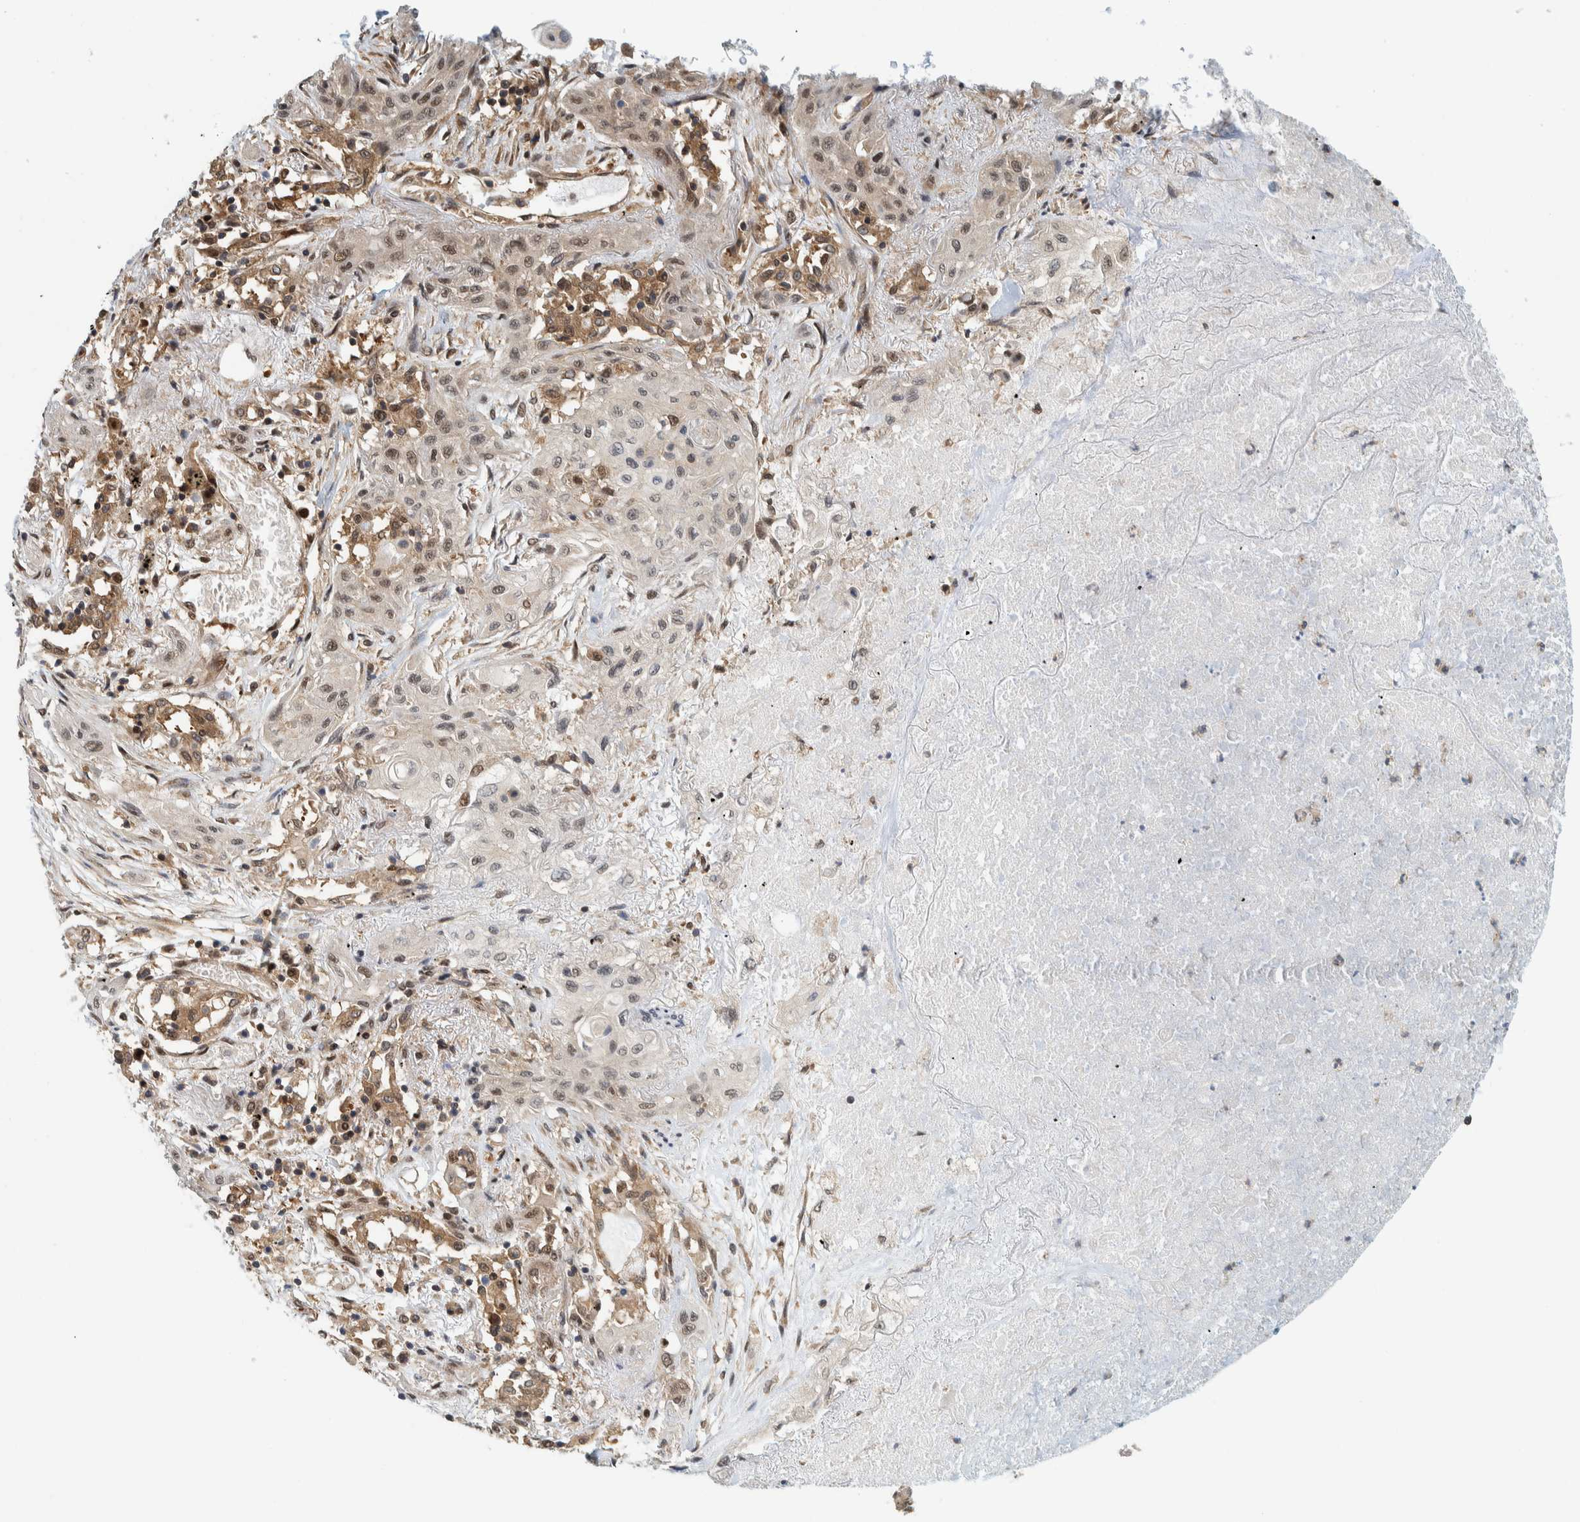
{"staining": {"intensity": "moderate", "quantity": "25%-75%", "location": "nuclear"}, "tissue": "lung cancer", "cell_type": "Tumor cells", "image_type": "cancer", "snomed": [{"axis": "morphology", "description": "Squamous cell carcinoma, NOS"}, {"axis": "topography", "description": "Lung"}], "caption": "Brown immunohistochemical staining in lung cancer exhibits moderate nuclear staining in approximately 25%-75% of tumor cells. The protein is stained brown, and the nuclei are stained in blue (DAB IHC with brightfield microscopy, high magnification).", "gene": "COPS3", "patient": {"sex": "female", "age": 47}}